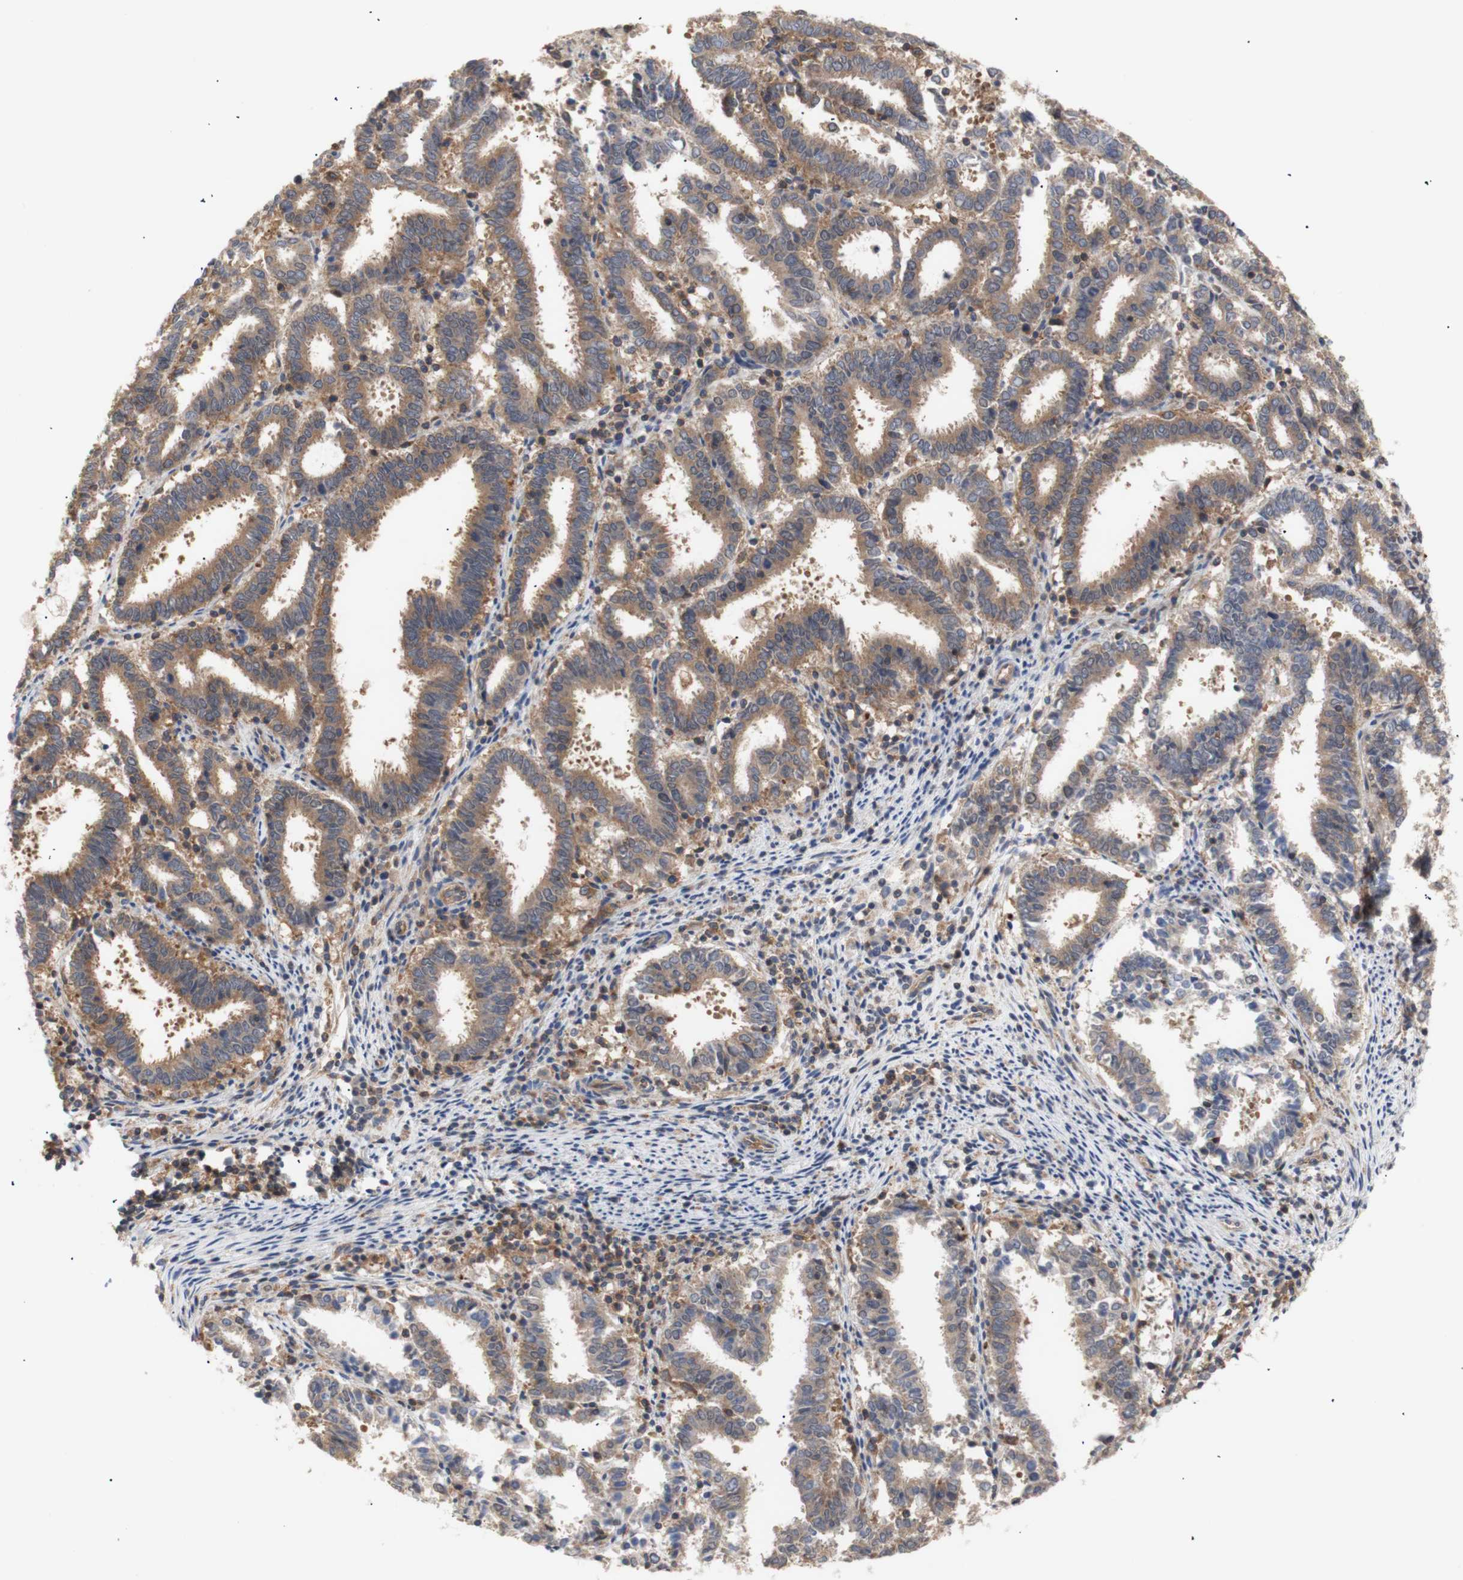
{"staining": {"intensity": "moderate", "quantity": ">75%", "location": "cytoplasmic/membranous"}, "tissue": "endometrial cancer", "cell_type": "Tumor cells", "image_type": "cancer", "snomed": [{"axis": "morphology", "description": "Adenocarcinoma, NOS"}, {"axis": "topography", "description": "Uterus"}], "caption": "Endometrial cancer (adenocarcinoma) tissue reveals moderate cytoplasmic/membranous expression in about >75% of tumor cells, visualized by immunohistochemistry. The staining was performed using DAB to visualize the protein expression in brown, while the nuclei were stained in blue with hematoxylin (Magnification: 20x).", "gene": "IKBKG", "patient": {"sex": "female", "age": 83}}